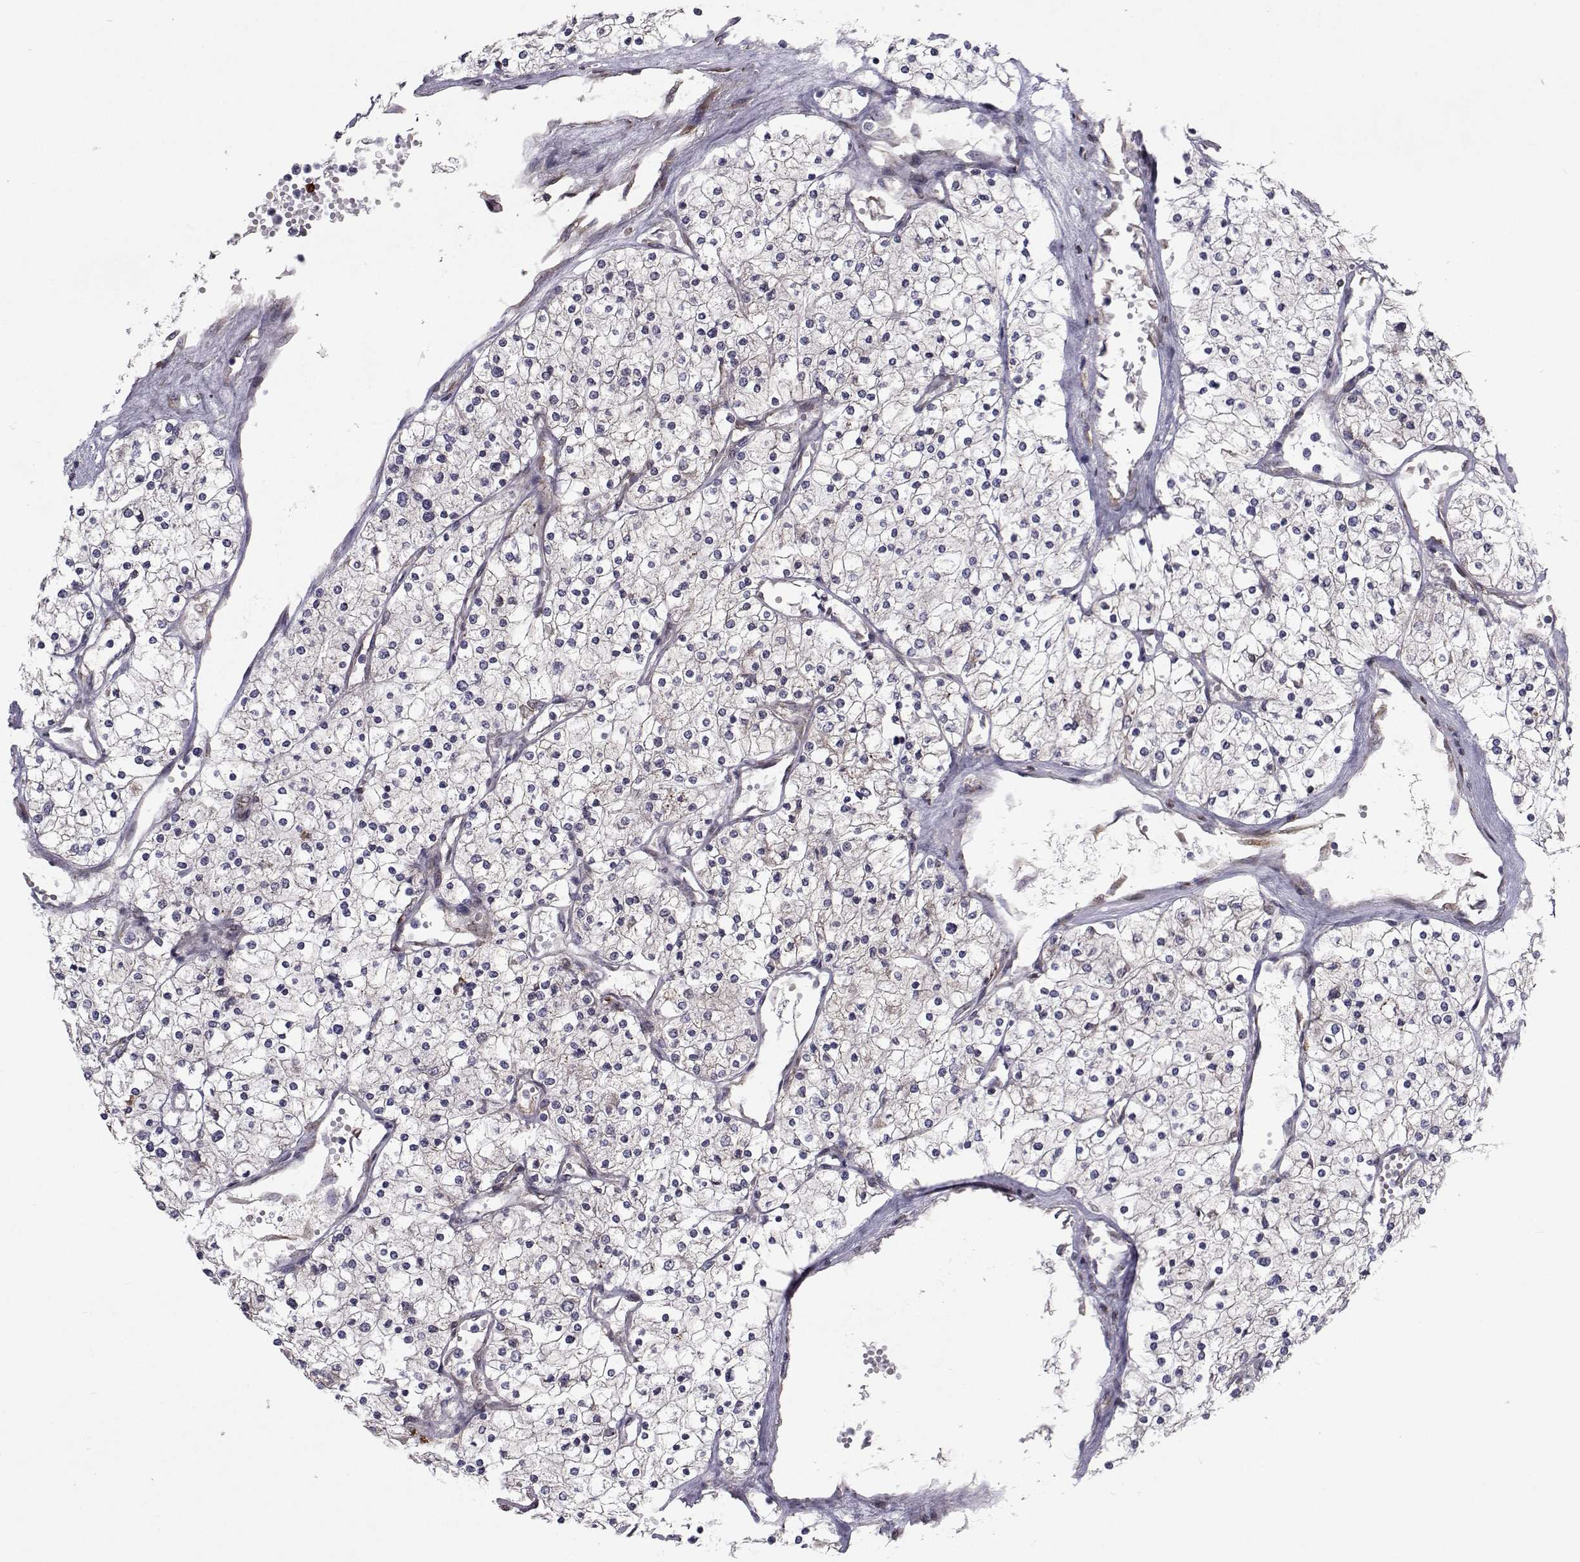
{"staining": {"intensity": "negative", "quantity": "none", "location": "none"}, "tissue": "renal cancer", "cell_type": "Tumor cells", "image_type": "cancer", "snomed": [{"axis": "morphology", "description": "Adenocarcinoma, NOS"}, {"axis": "topography", "description": "Kidney"}], "caption": "An IHC image of renal cancer is shown. There is no staining in tumor cells of renal cancer.", "gene": "TRIP10", "patient": {"sex": "male", "age": 80}}